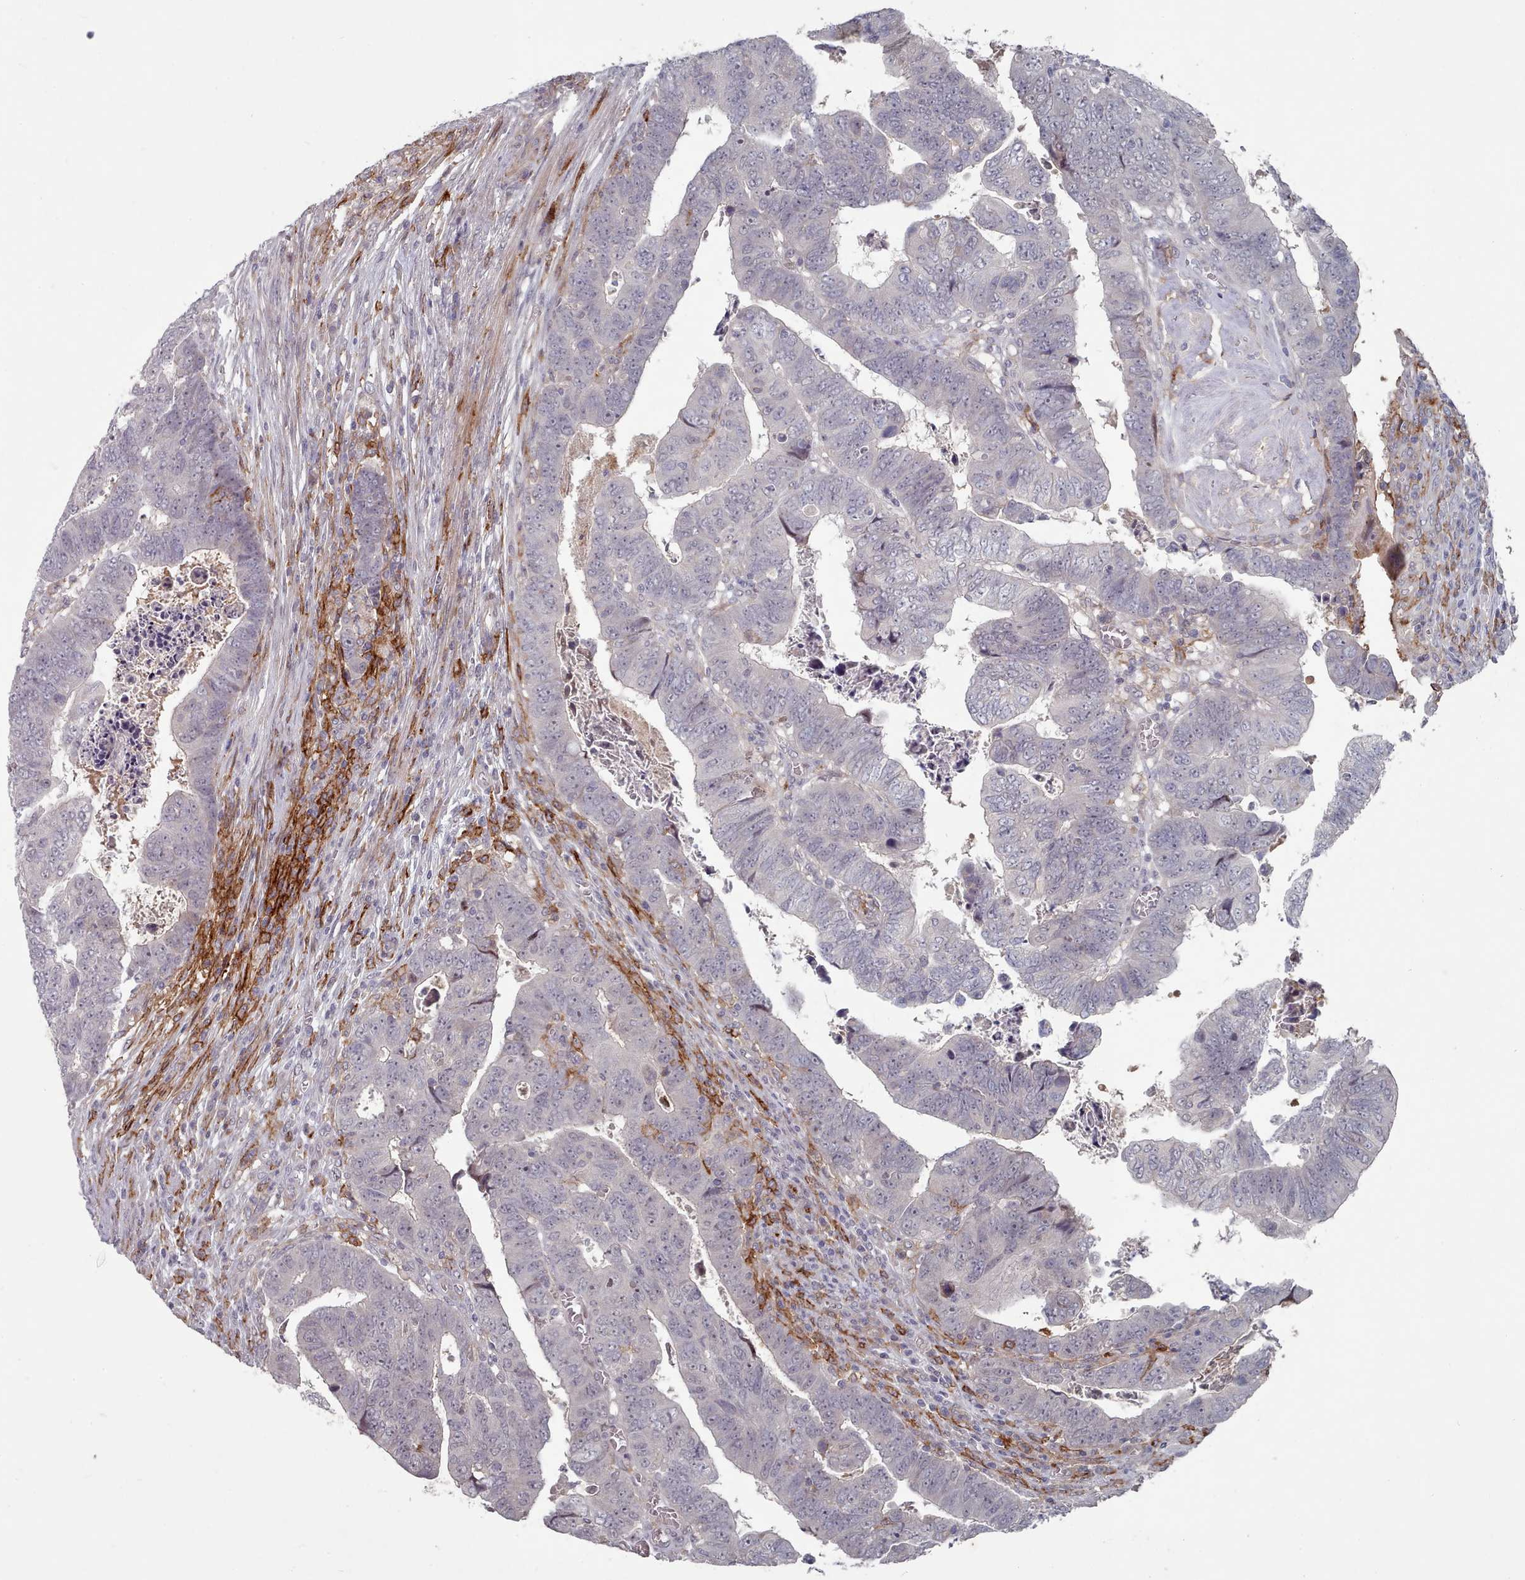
{"staining": {"intensity": "negative", "quantity": "none", "location": "none"}, "tissue": "colorectal cancer", "cell_type": "Tumor cells", "image_type": "cancer", "snomed": [{"axis": "morphology", "description": "Normal tissue, NOS"}, {"axis": "morphology", "description": "Adenocarcinoma, NOS"}, {"axis": "topography", "description": "Rectum"}], "caption": "A high-resolution histopathology image shows immunohistochemistry (IHC) staining of colorectal cancer (adenocarcinoma), which reveals no significant positivity in tumor cells. The staining is performed using DAB brown chromogen with nuclei counter-stained in using hematoxylin.", "gene": "COL8A2", "patient": {"sex": "female", "age": 65}}